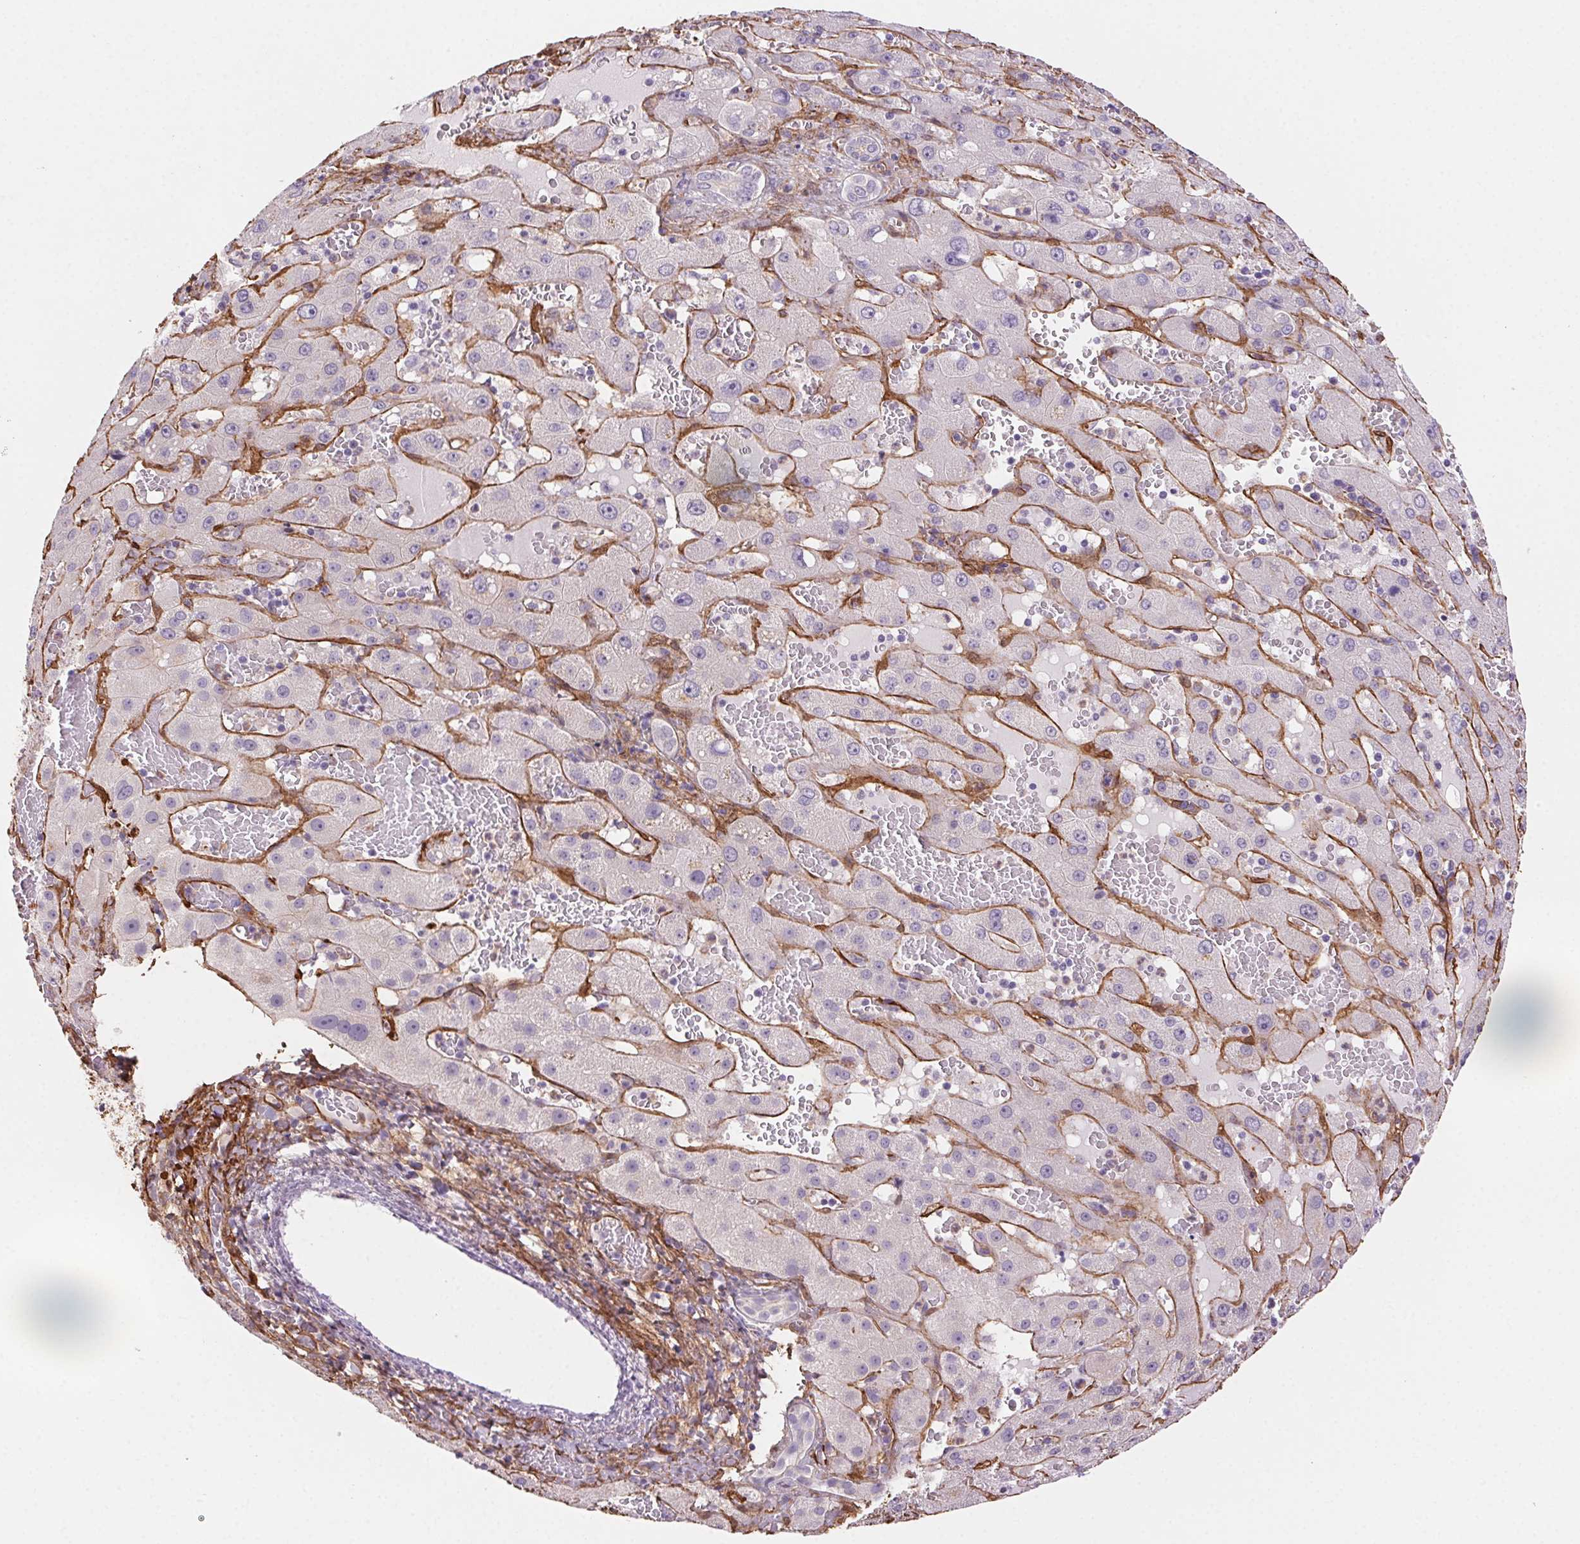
{"staining": {"intensity": "negative", "quantity": "none", "location": "none"}, "tissue": "liver cancer", "cell_type": "Tumor cells", "image_type": "cancer", "snomed": [{"axis": "morphology", "description": "Carcinoma, Hepatocellular, NOS"}, {"axis": "topography", "description": "Liver"}], "caption": "A histopathology image of liver cancer stained for a protein demonstrates no brown staining in tumor cells.", "gene": "GPX8", "patient": {"sex": "female", "age": 73}}